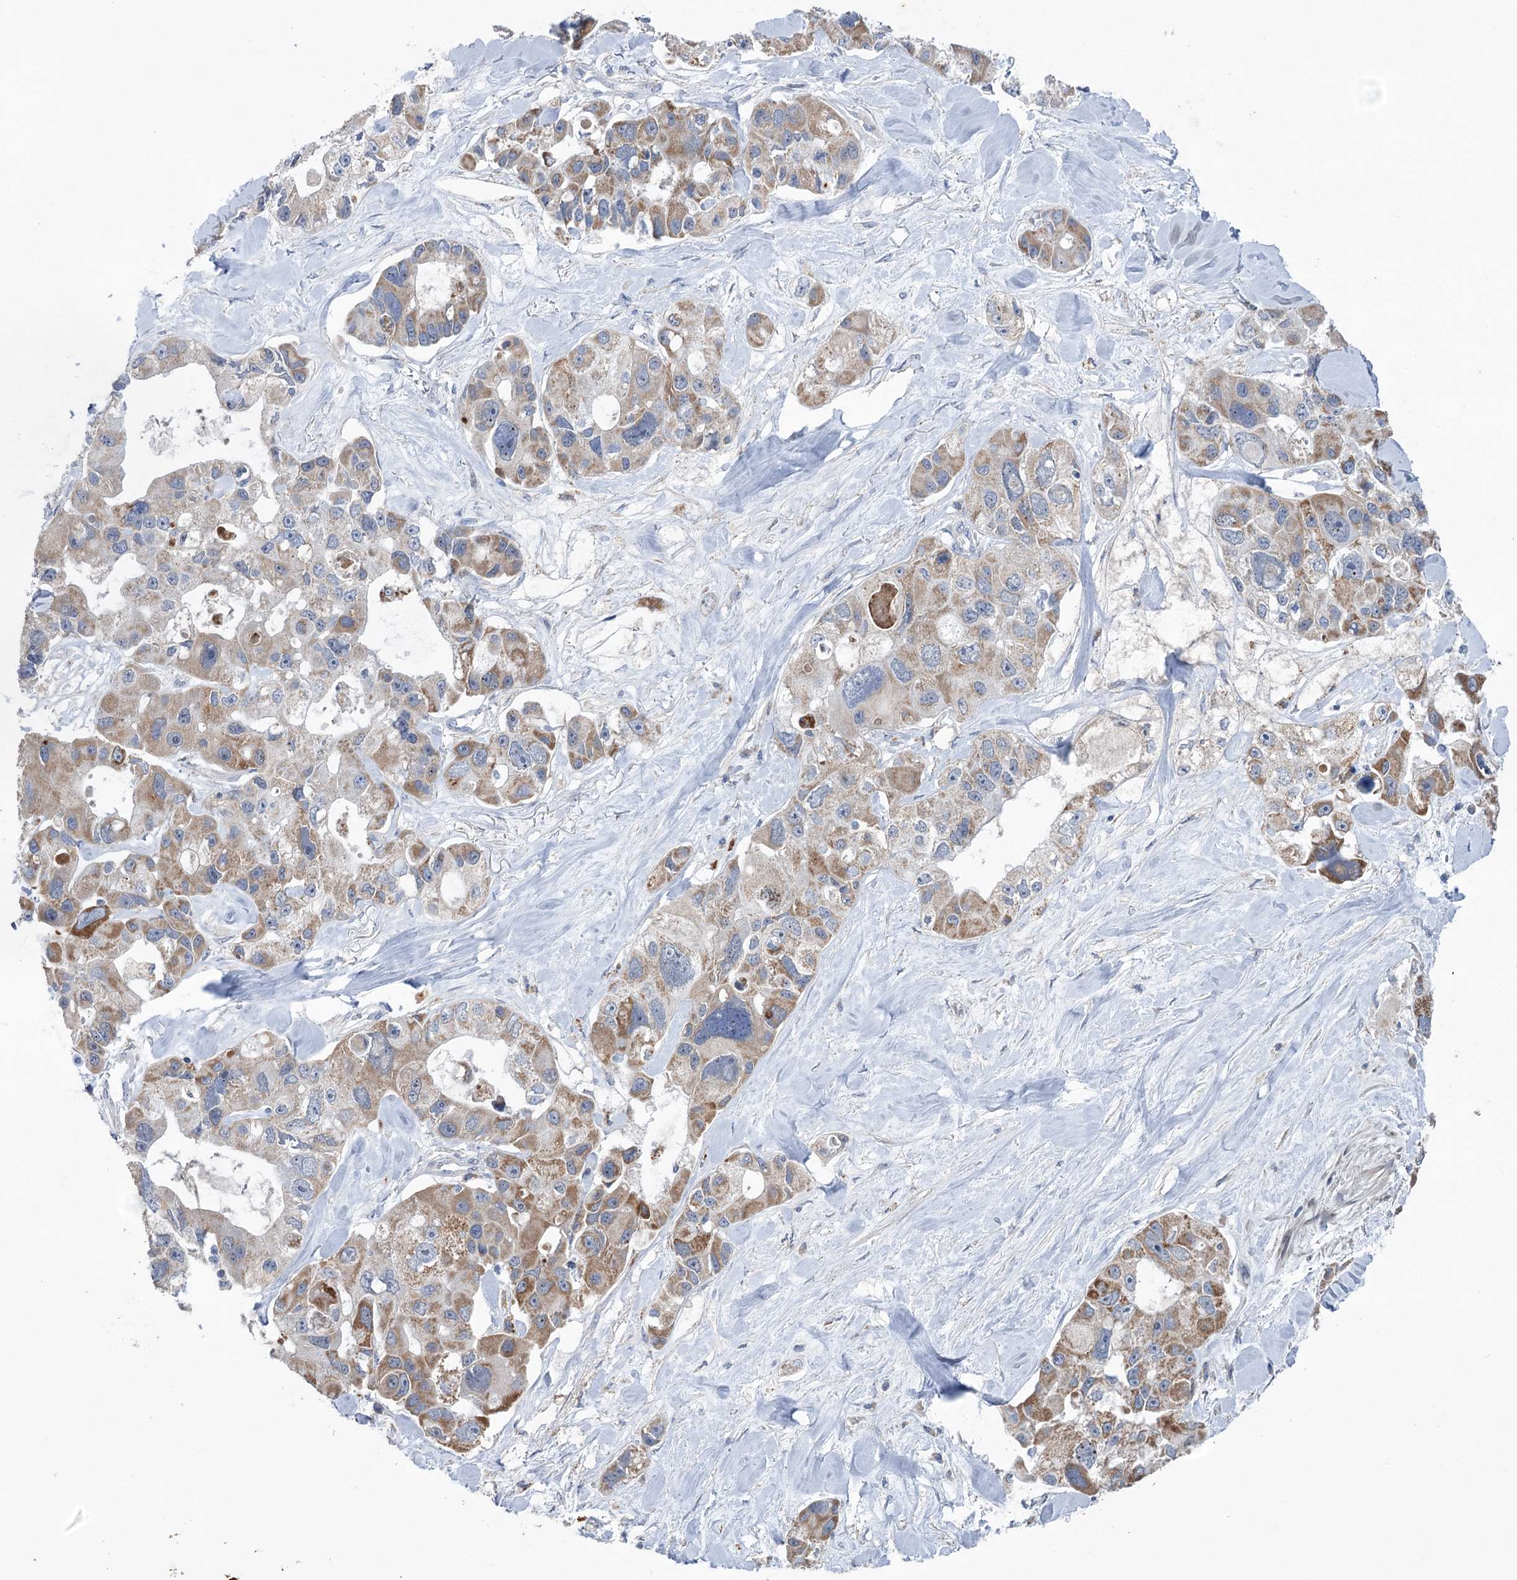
{"staining": {"intensity": "moderate", "quantity": ">75%", "location": "cytoplasmic/membranous"}, "tissue": "lung cancer", "cell_type": "Tumor cells", "image_type": "cancer", "snomed": [{"axis": "morphology", "description": "Adenocarcinoma, NOS"}, {"axis": "topography", "description": "Lung"}], "caption": "Human adenocarcinoma (lung) stained with a brown dye displays moderate cytoplasmic/membranous positive expression in about >75% of tumor cells.", "gene": "MTCH2", "patient": {"sex": "female", "age": 54}}